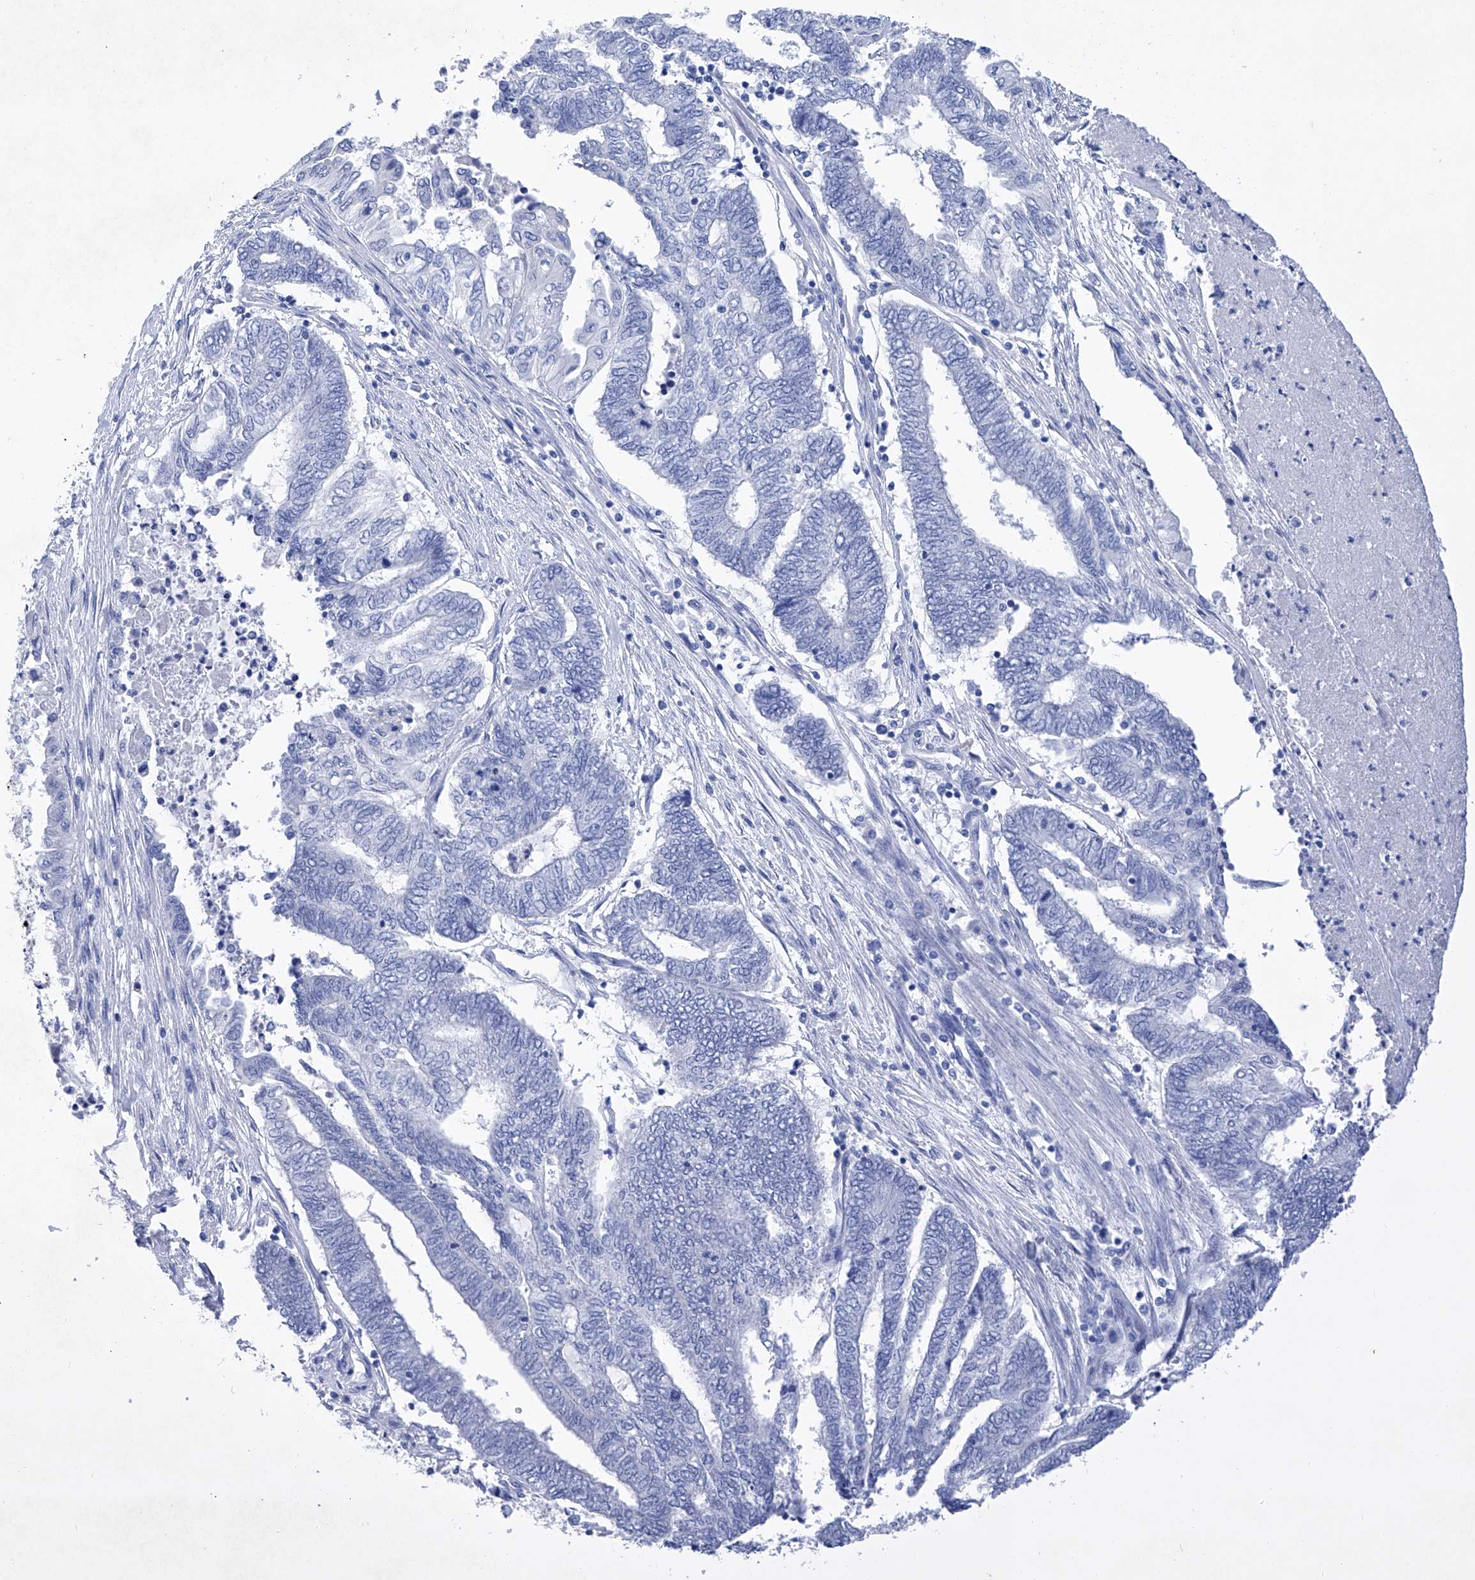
{"staining": {"intensity": "negative", "quantity": "none", "location": "none"}, "tissue": "endometrial cancer", "cell_type": "Tumor cells", "image_type": "cancer", "snomed": [{"axis": "morphology", "description": "Adenocarcinoma, NOS"}, {"axis": "topography", "description": "Uterus"}, {"axis": "topography", "description": "Endometrium"}], "caption": "Histopathology image shows no significant protein staining in tumor cells of endometrial adenocarcinoma.", "gene": "BARX2", "patient": {"sex": "female", "age": 70}}